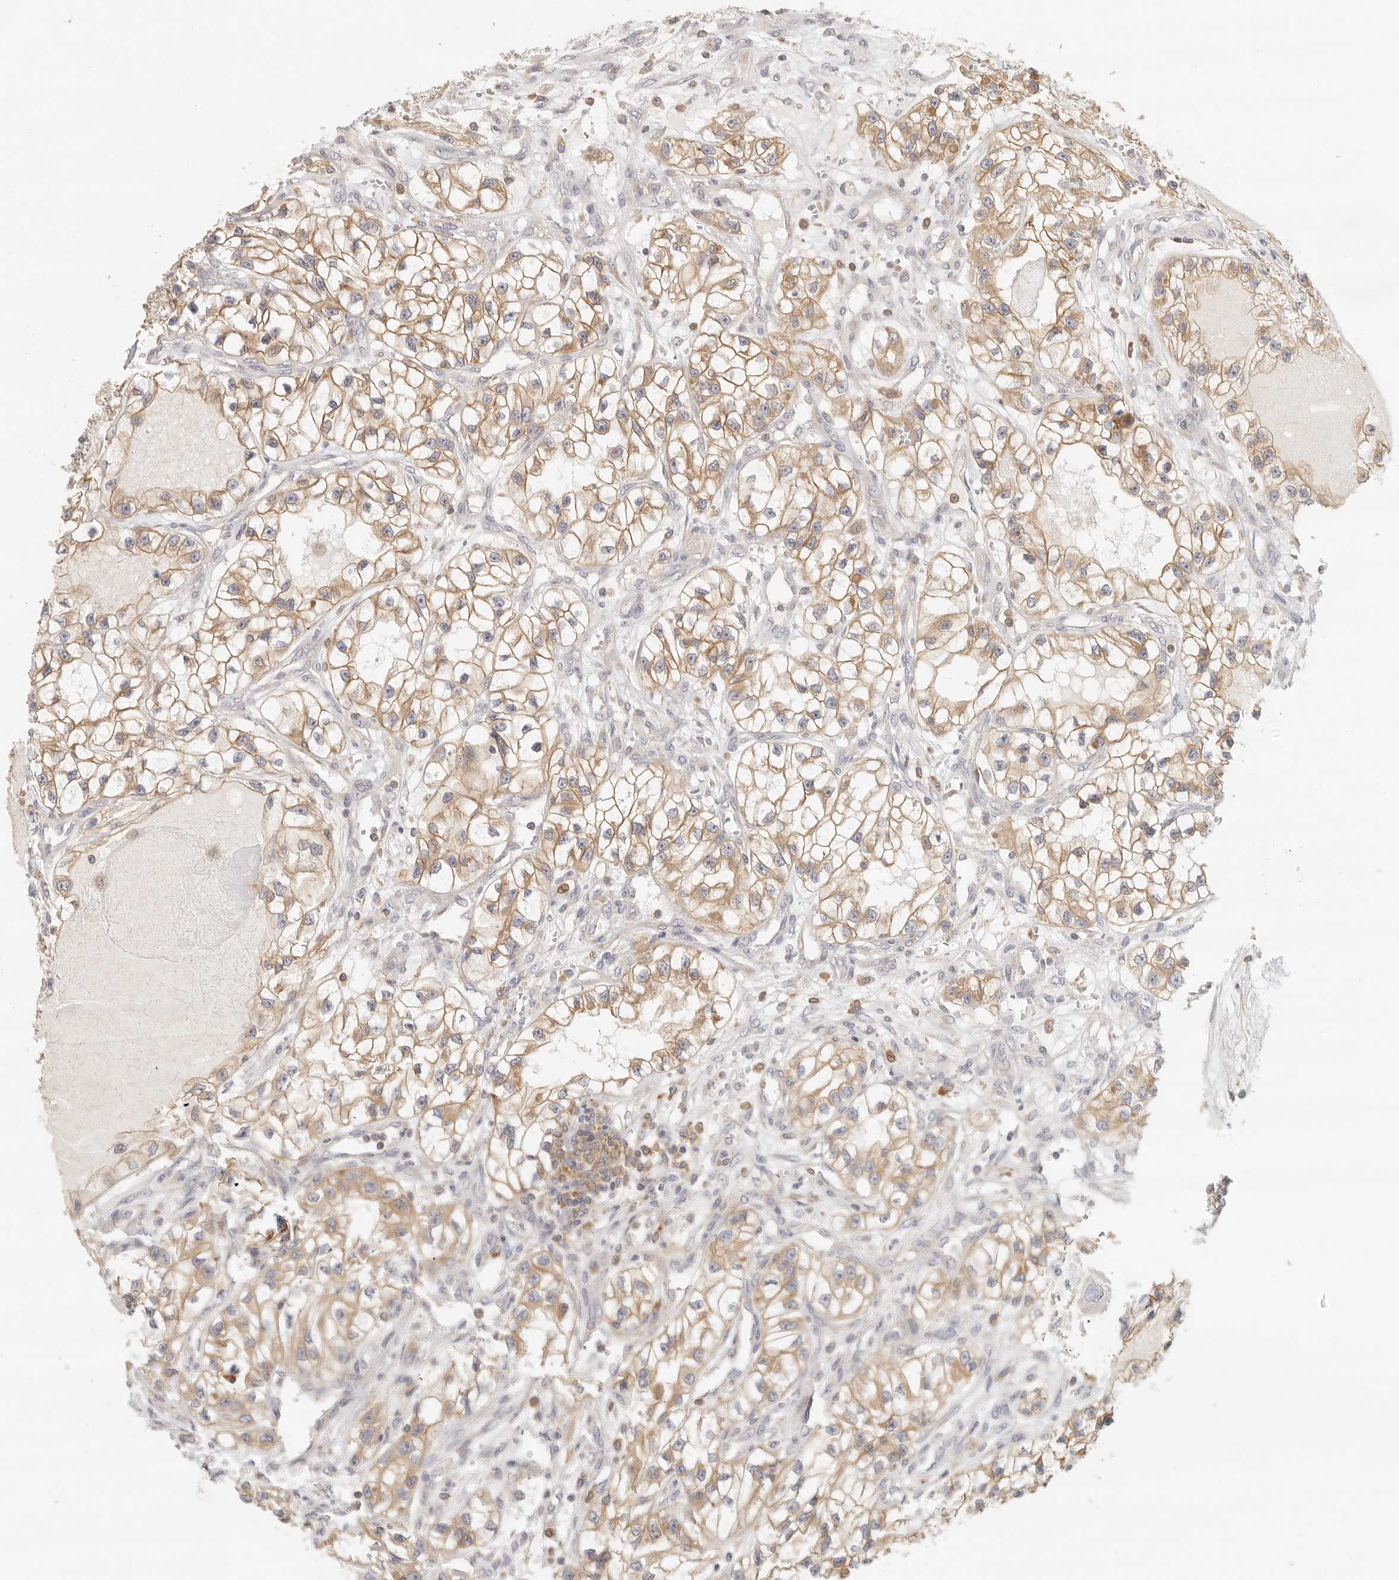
{"staining": {"intensity": "moderate", "quantity": ">75%", "location": "cytoplasmic/membranous"}, "tissue": "renal cancer", "cell_type": "Tumor cells", "image_type": "cancer", "snomed": [{"axis": "morphology", "description": "Adenocarcinoma, NOS"}, {"axis": "topography", "description": "Kidney"}], "caption": "A brown stain highlights moderate cytoplasmic/membranous staining of a protein in renal adenocarcinoma tumor cells.", "gene": "ANXA9", "patient": {"sex": "female", "age": 57}}